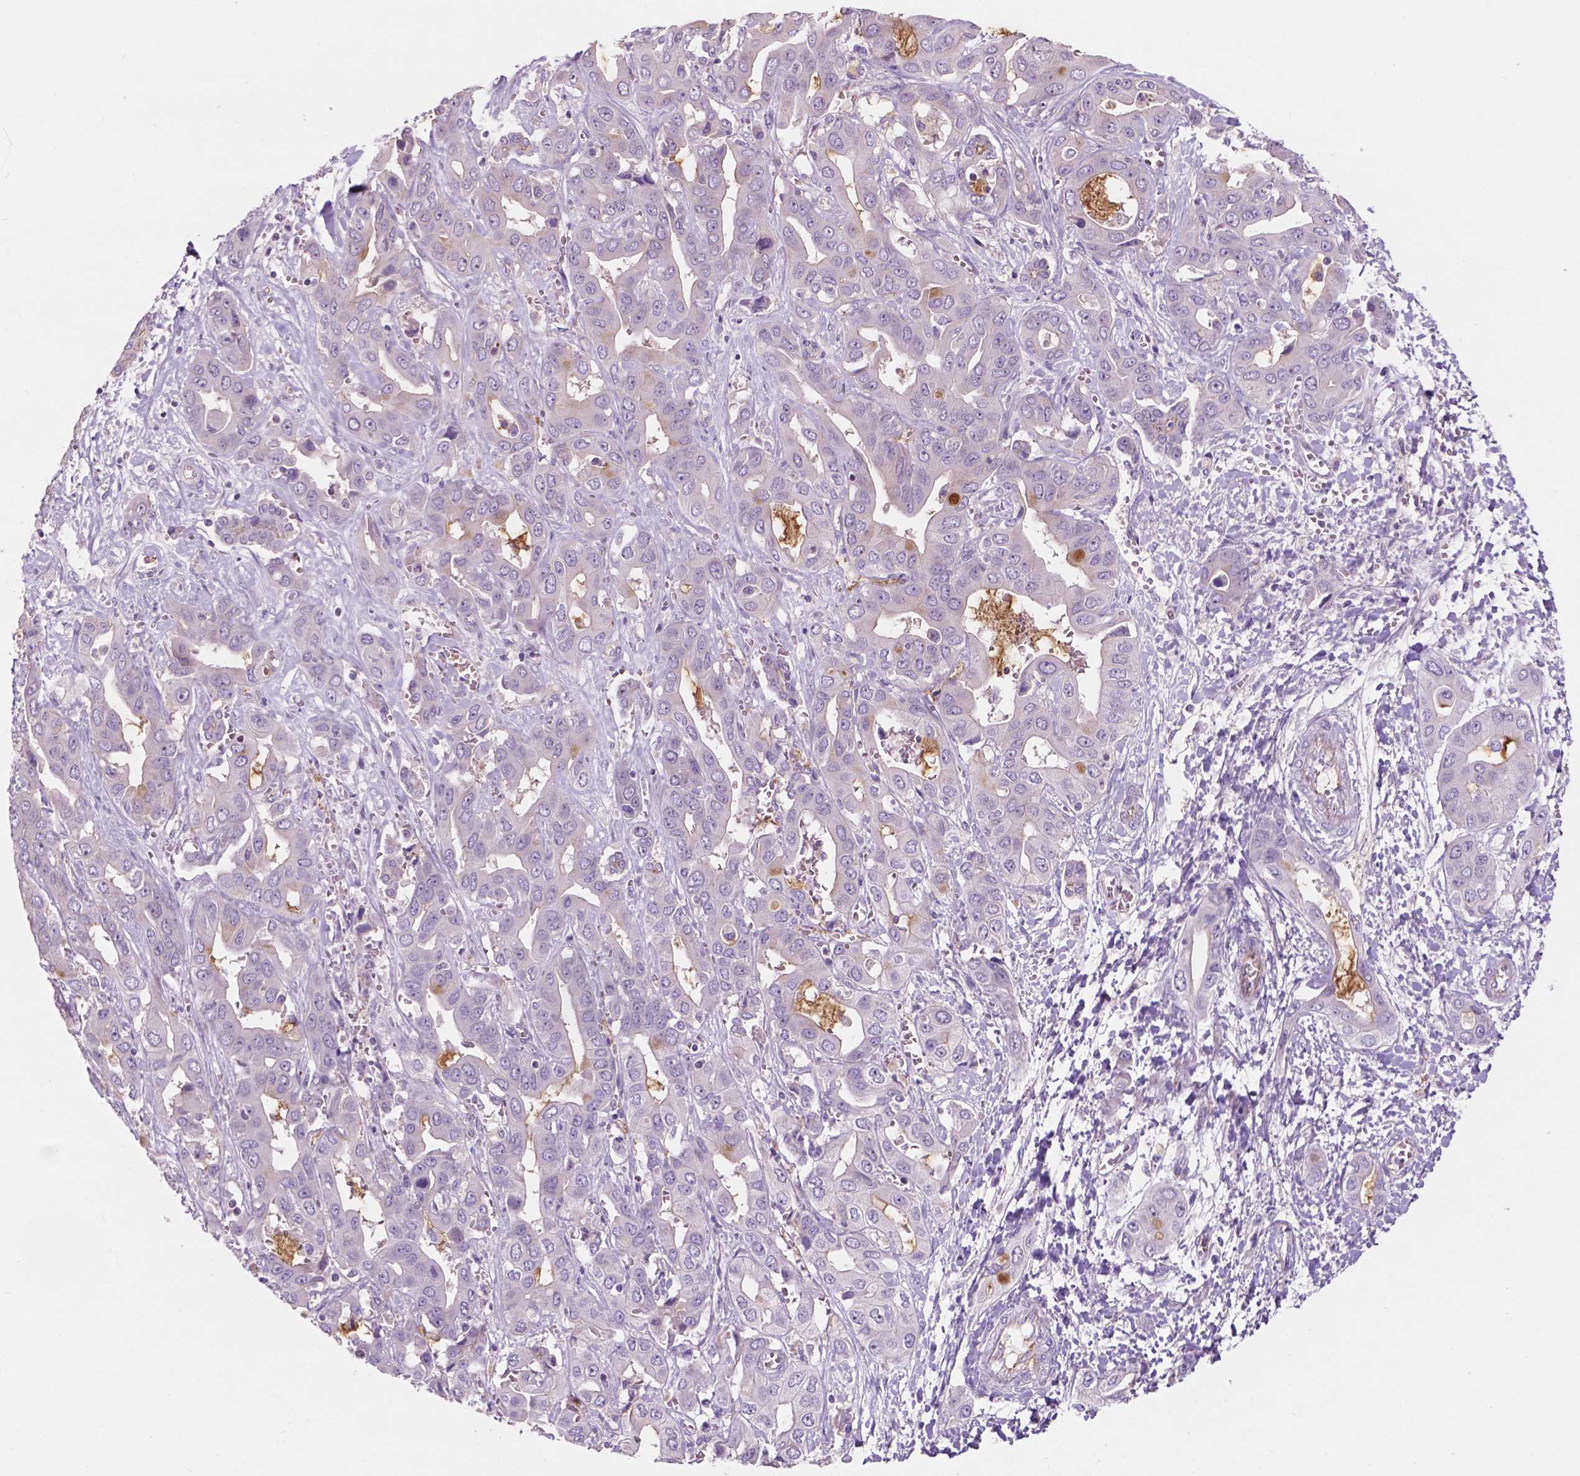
{"staining": {"intensity": "negative", "quantity": "none", "location": "none"}, "tissue": "liver cancer", "cell_type": "Tumor cells", "image_type": "cancer", "snomed": [{"axis": "morphology", "description": "Cholangiocarcinoma"}, {"axis": "topography", "description": "Liver"}], "caption": "Cholangiocarcinoma (liver) stained for a protein using immunohistochemistry (IHC) exhibits no expression tumor cells.", "gene": "ARL5C", "patient": {"sex": "female", "age": 52}}